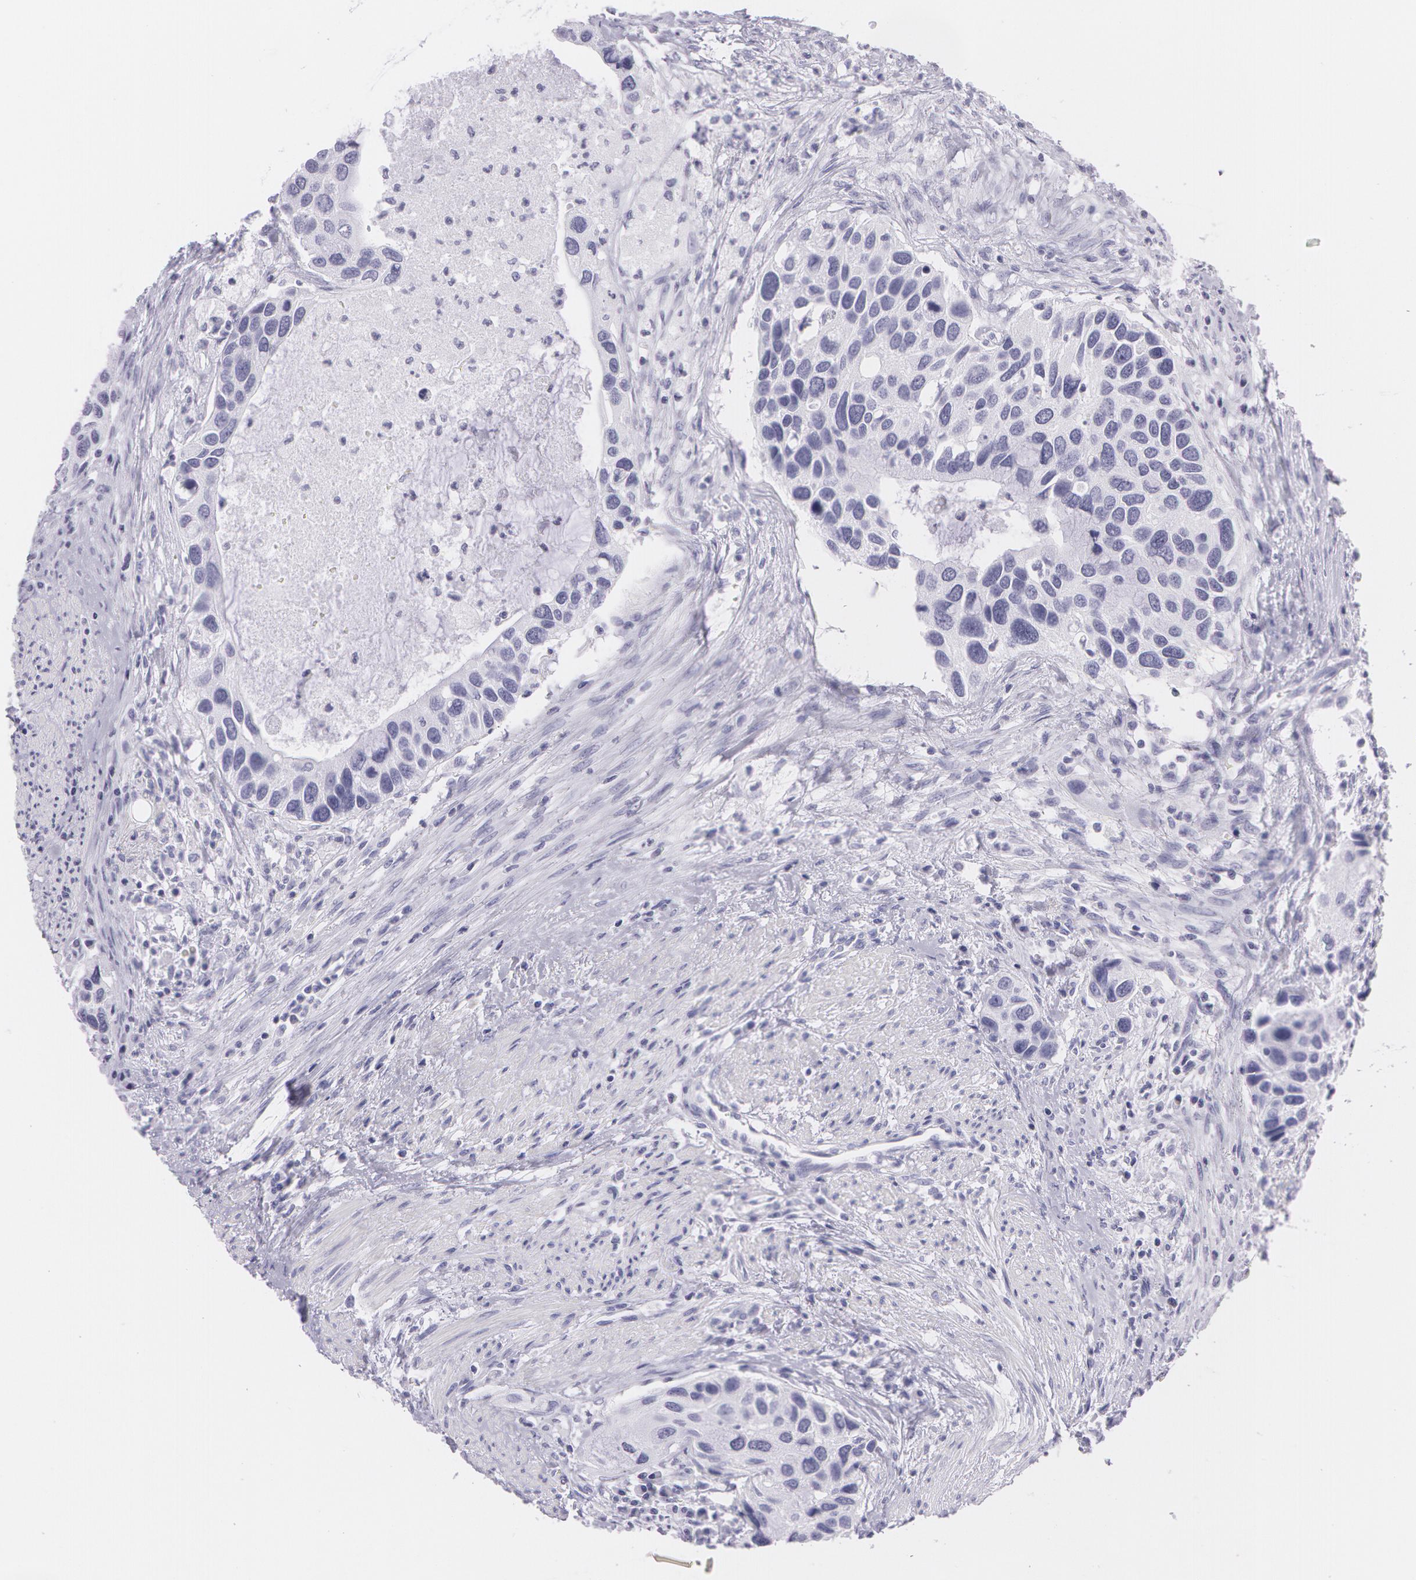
{"staining": {"intensity": "negative", "quantity": "none", "location": "none"}, "tissue": "urothelial cancer", "cell_type": "Tumor cells", "image_type": "cancer", "snomed": [{"axis": "morphology", "description": "Urothelial carcinoma, High grade"}, {"axis": "topography", "description": "Urinary bladder"}], "caption": "Image shows no significant protein positivity in tumor cells of urothelial carcinoma (high-grade).", "gene": "SNCG", "patient": {"sex": "male", "age": 66}}